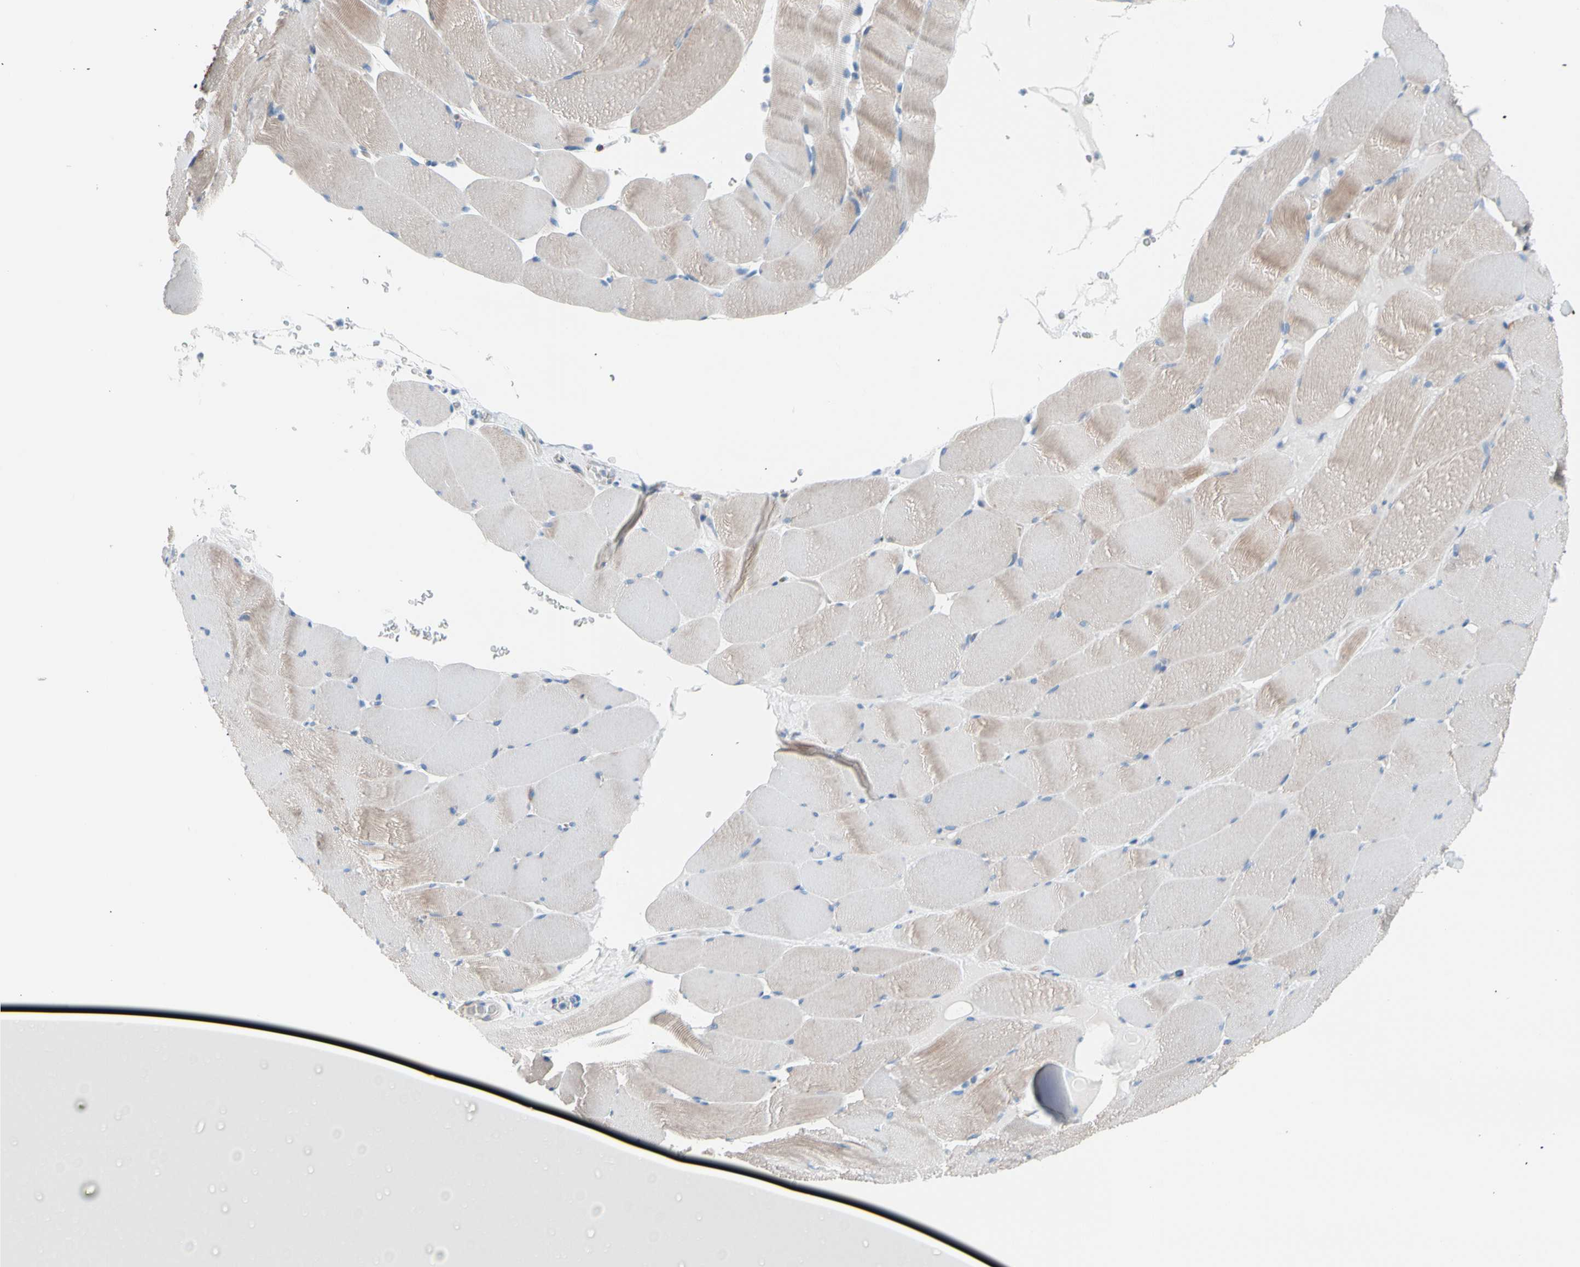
{"staining": {"intensity": "moderate", "quantity": "25%-75%", "location": "cytoplasmic/membranous"}, "tissue": "skeletal muscle", "cell_type": "Myocytes", "image_type": "normal", "snomed": [{"axis": "morphology", "description": "Normal tissue, NOS"}, {"axis": "topography", "description": "Skeletal muscle"}], "caption": "Immunohistochemistry (DAB) staining of unremarkable human skeletal muscle exhibits moderate cytoplasmic/membranous protein expression in approximately 25%-75% of myocytes. (IHC, brightfield microscopy, high magnification).", "gene": "HK1", "patient": {"sex": "male", "age": 62}}